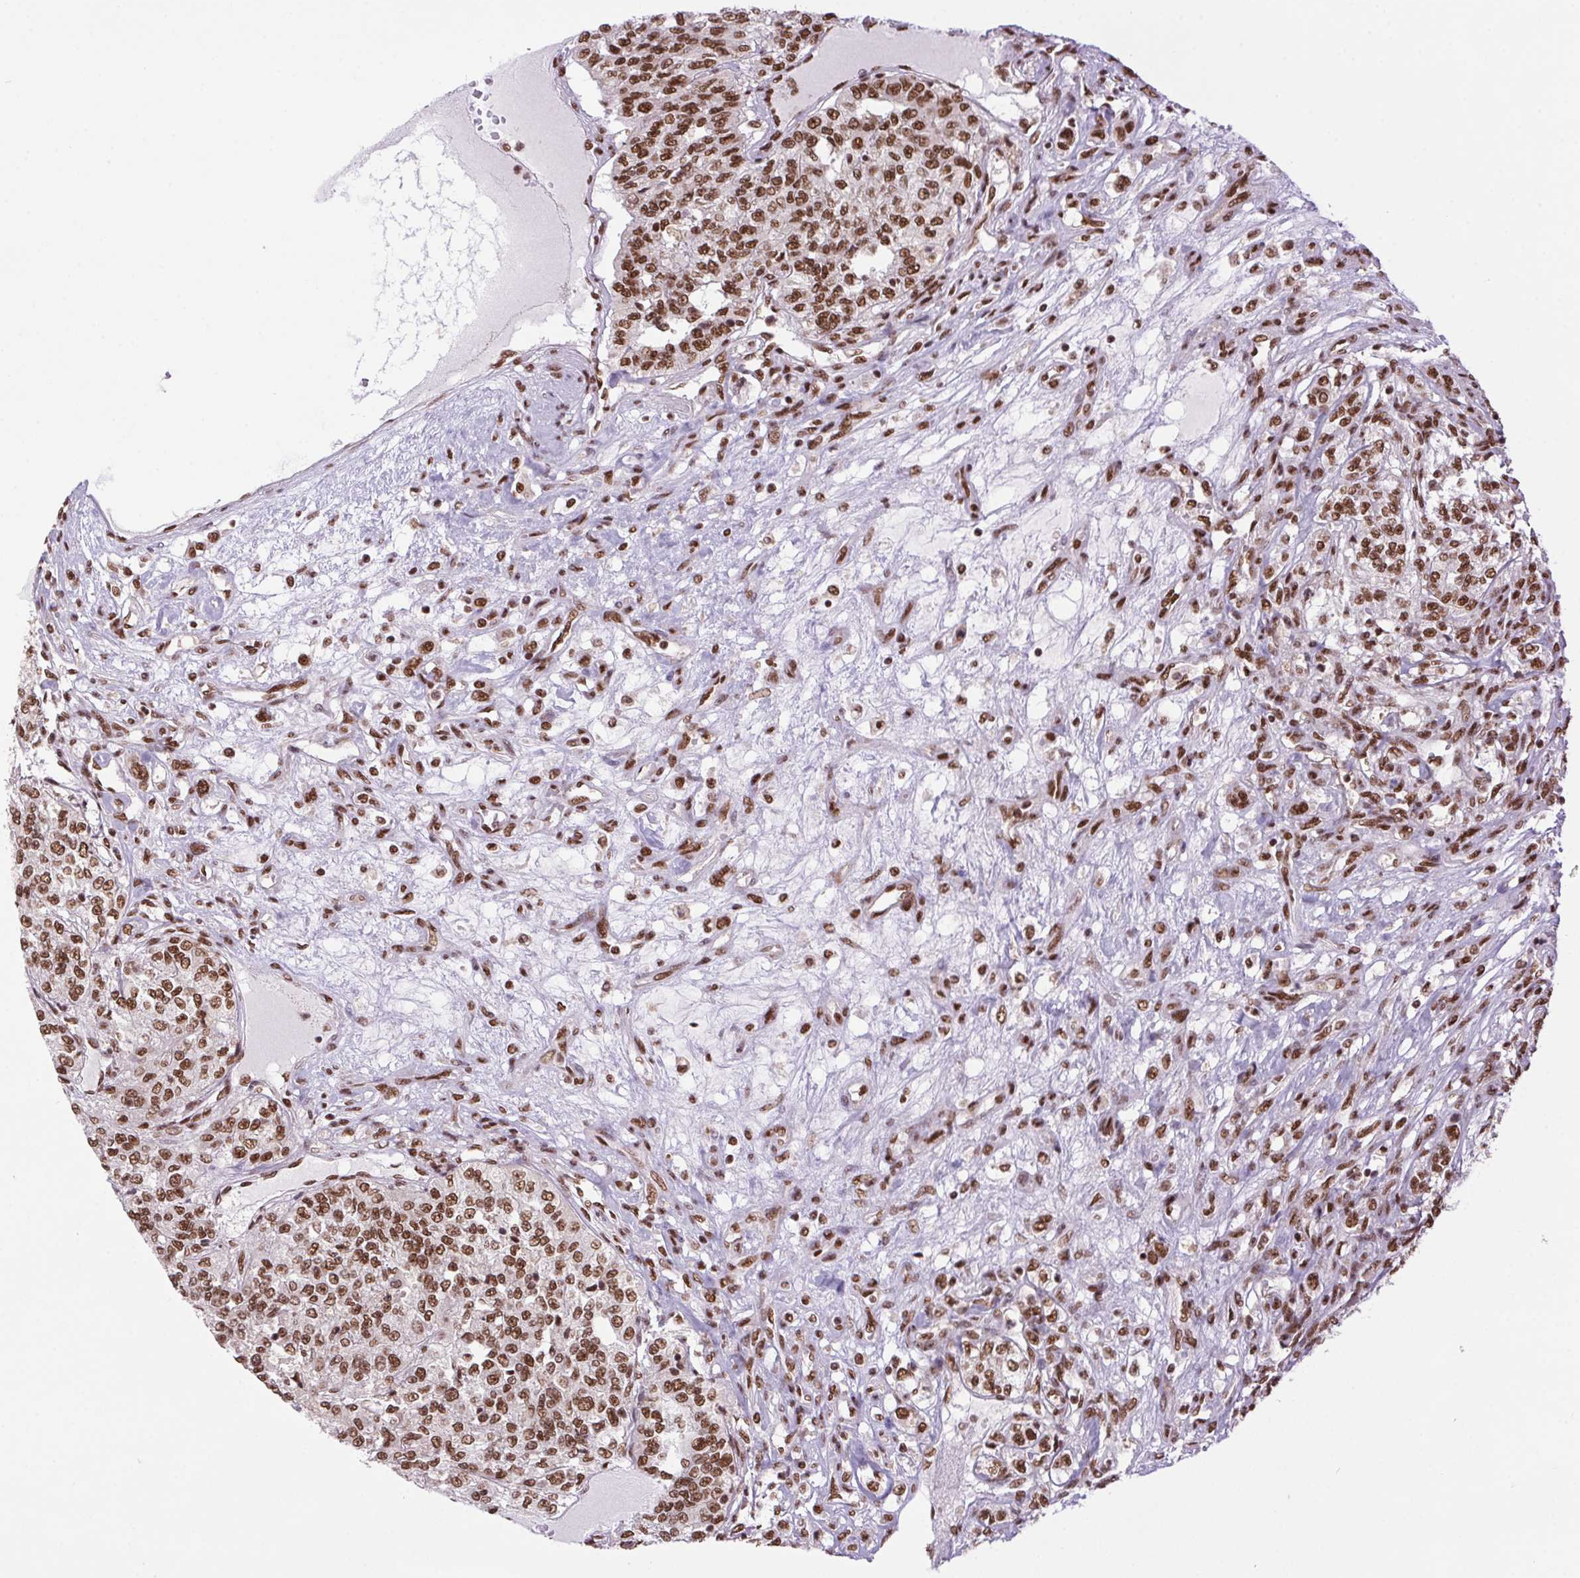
{"staining": {"intensity": "moderate", "quantity": ">75%", "location": "nuclear"}, "tissue": "renal cancer", "cell_type": "Tumor cells", "image_type": "cancer", "snomed": [{"axis": "morphology", "description": "Adenocarcinoma, NOS"}, {"axis": "topography", "description": "Kidney"}], "caption": "This is an image of immunohistochemistry staining of renal adenocarcinoma, which shows moderate positivity in the nuclear of tumor cells.", "gene": "ZNF207", "patient": {"sex": "female", "age": 63}}